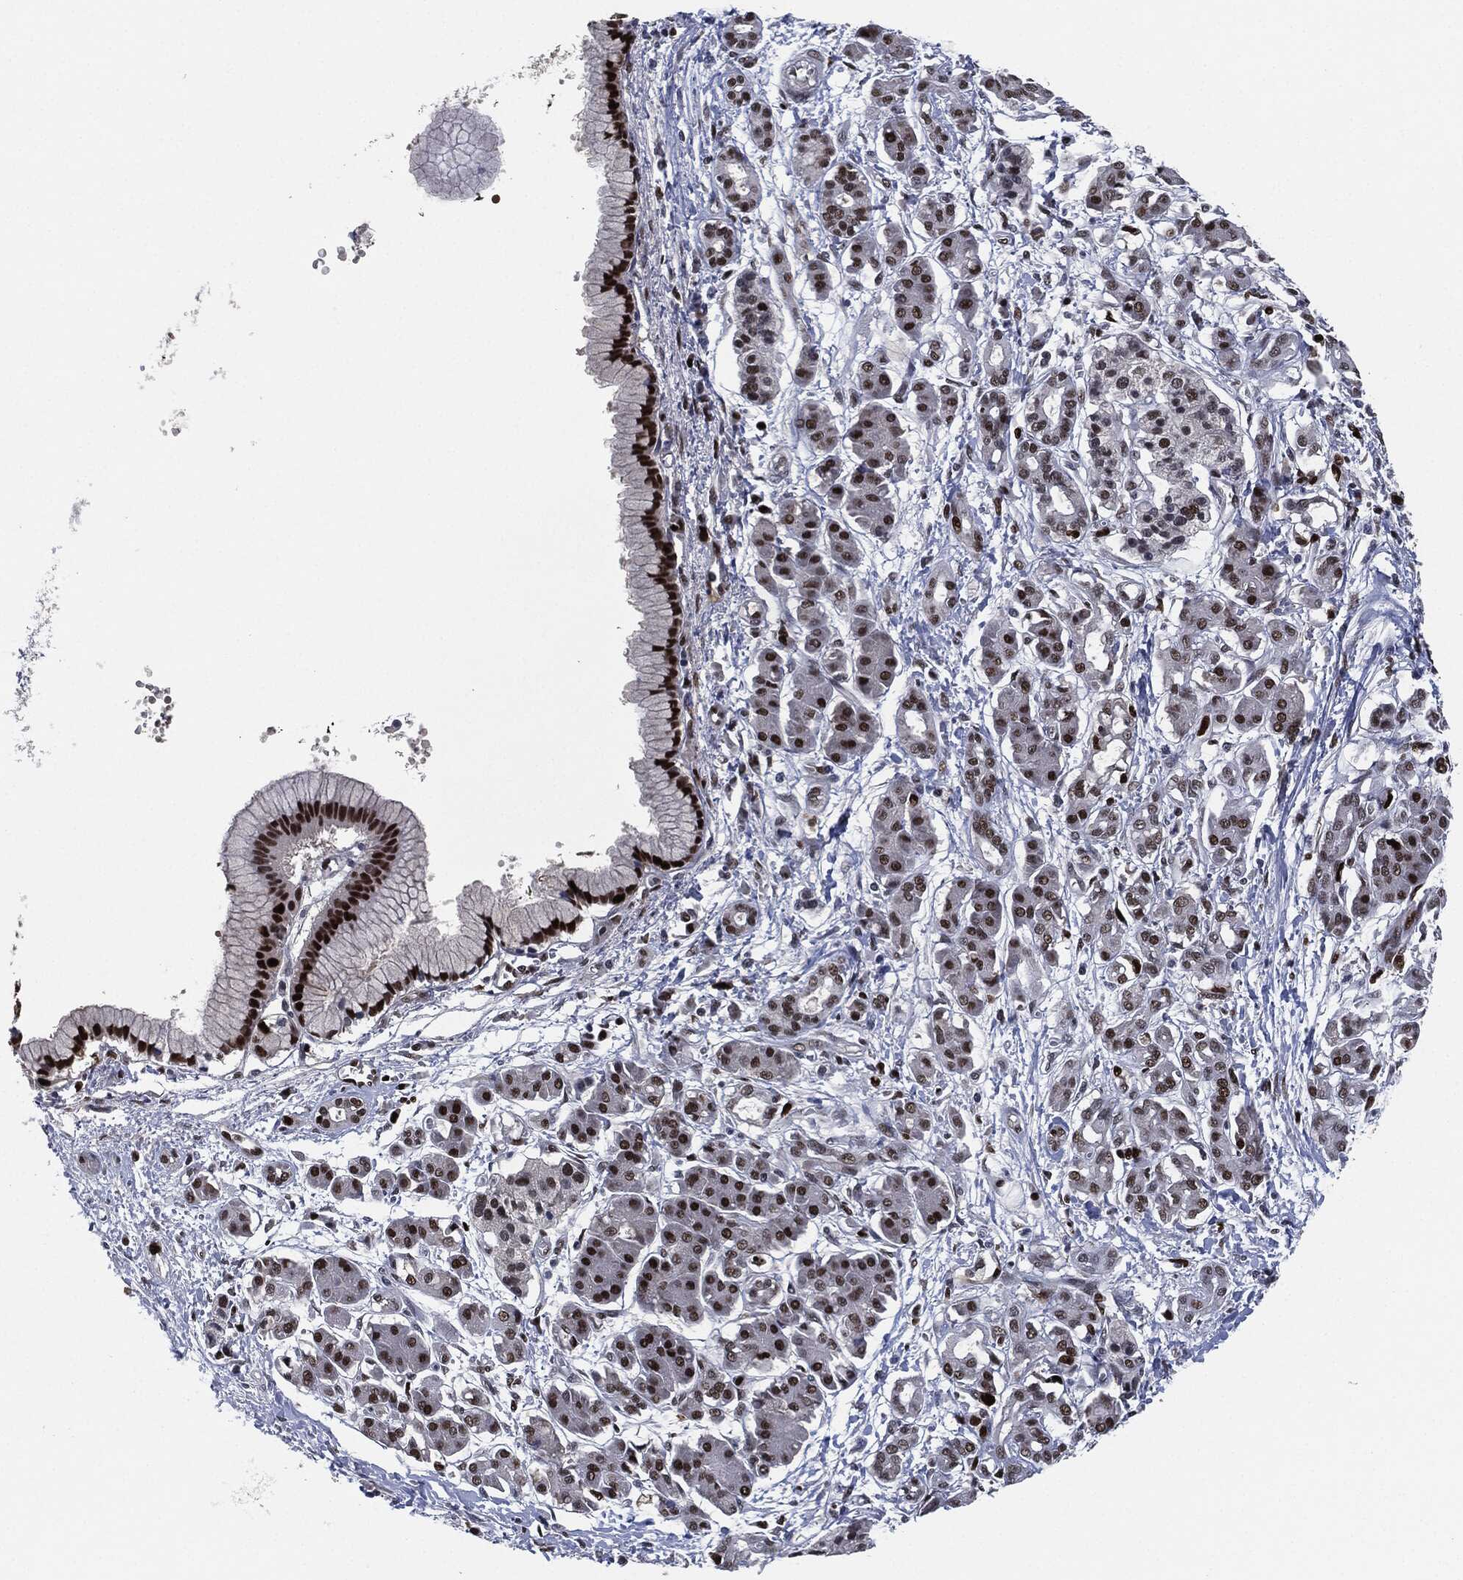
{"staining": {"intensity": "strong", "quantity": "<25%", "location": "nuclear"}, "tissue": "pancreatic cancer", "cell_type": "Tumor cells", "image_type": "cancer", "snomed": [{"axis": "morphology", "description": "Adenocarcinoma, NOS"}, {"axis": "topography", "description": "Pancreas"}], "caption": "A medium amount of strong nuclear staining is seen in approximately <25% of tumor cells in pancreatic cancer tissue. (DAB (3,3'-diaminobenzidine) = brown stain, brightfield microscopy at high magnification).", "gene": "PCNA", "patient": {"sex": "male", "age": 72}}